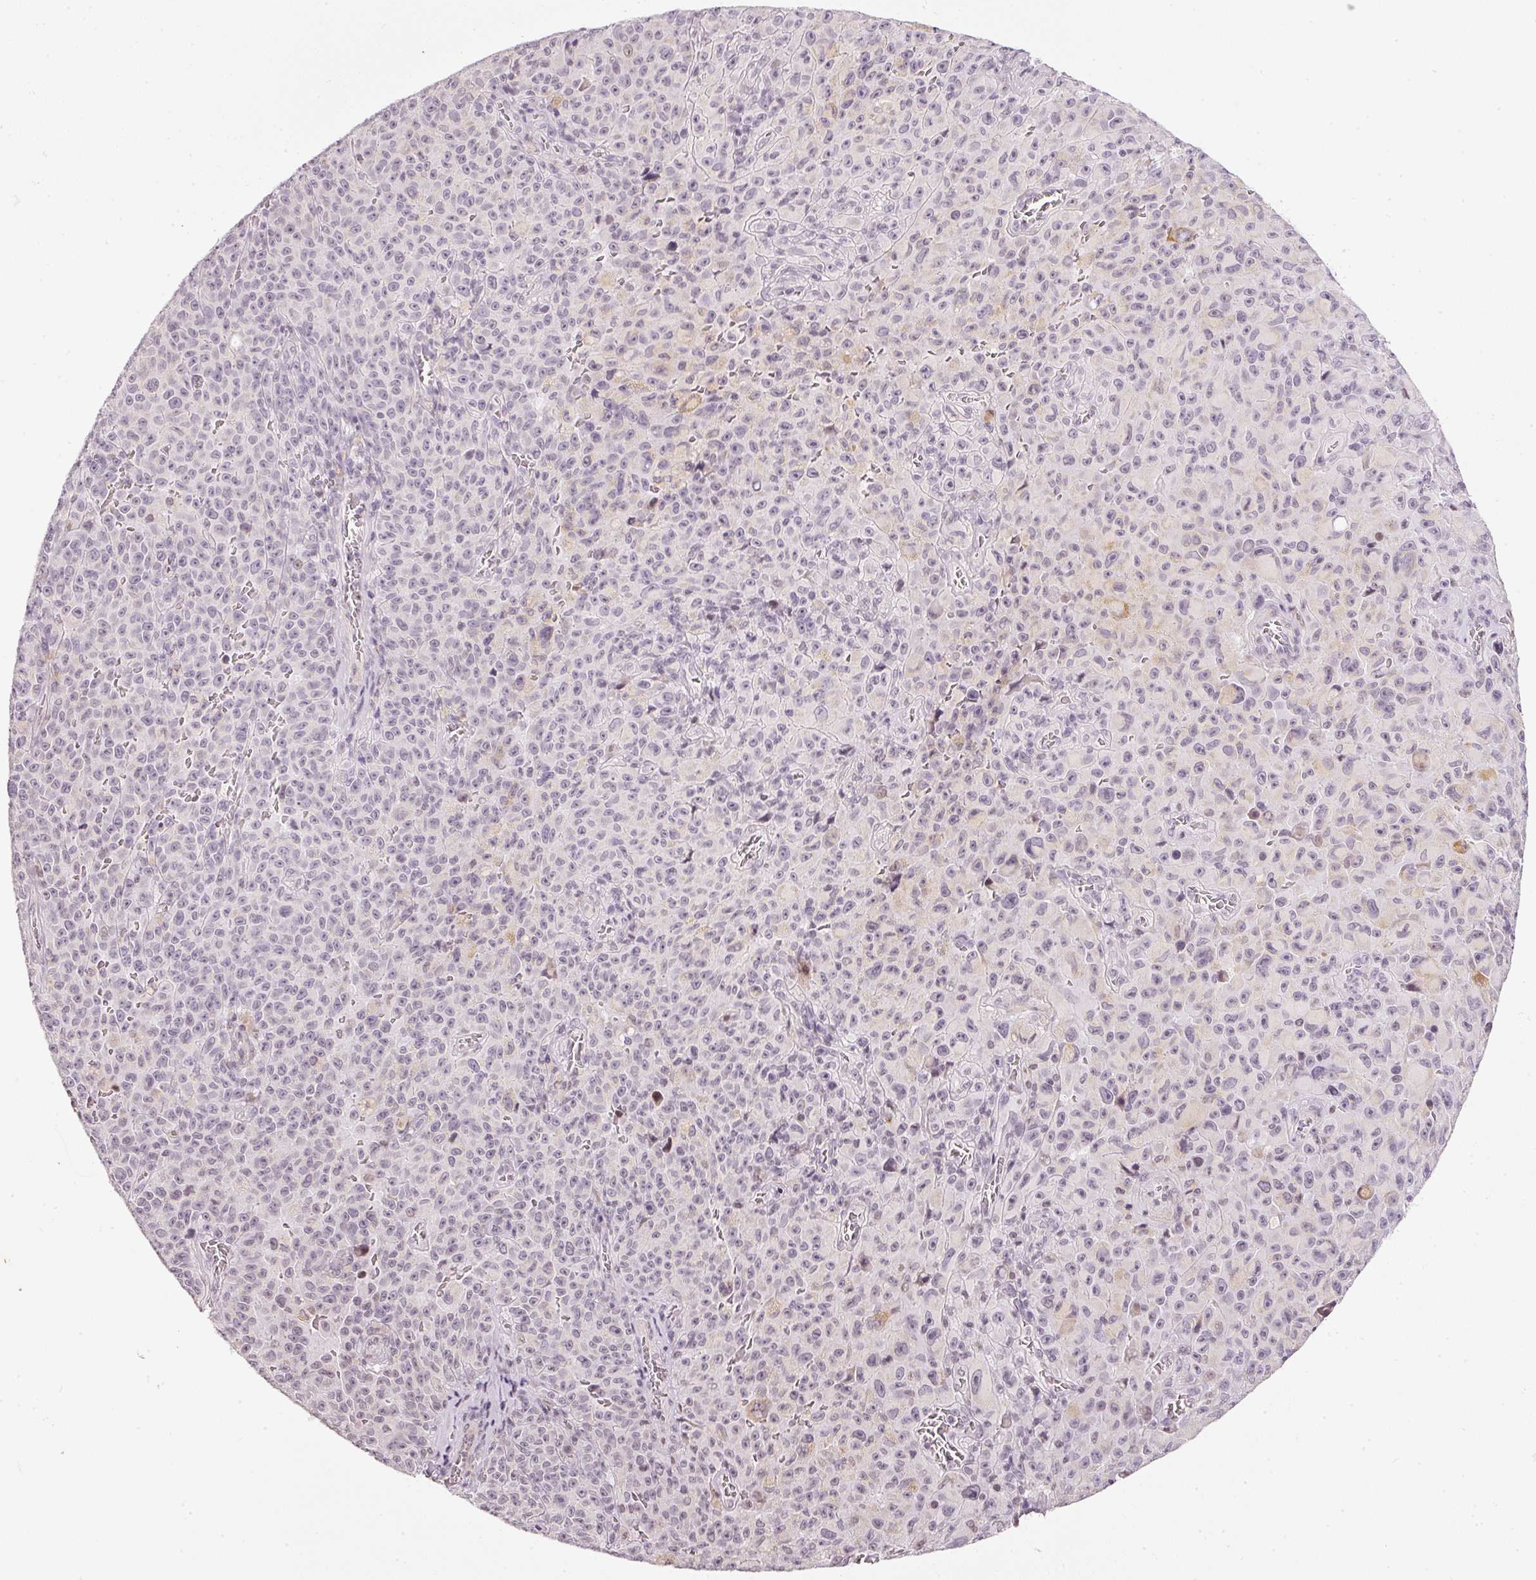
{"staining": {"intensity": "weak", "quantity": "<25%", "location": "cytoplasmic/membranous,nuclear"}, "tissue": "melanoma", "cell_type": "Tumor cells", "image_type": "cancer", "snomed": [{"axis": "morphology", "description": "Malignant melanoma, NOS"}, {"axis": "topography", "description": "Skin"}], "caption": "Melanoma stained for a protein using IHC demonstrates no staining tumor cells.", "gene": "NRDE2", "patient": {"sex": "female", "age": 82}}